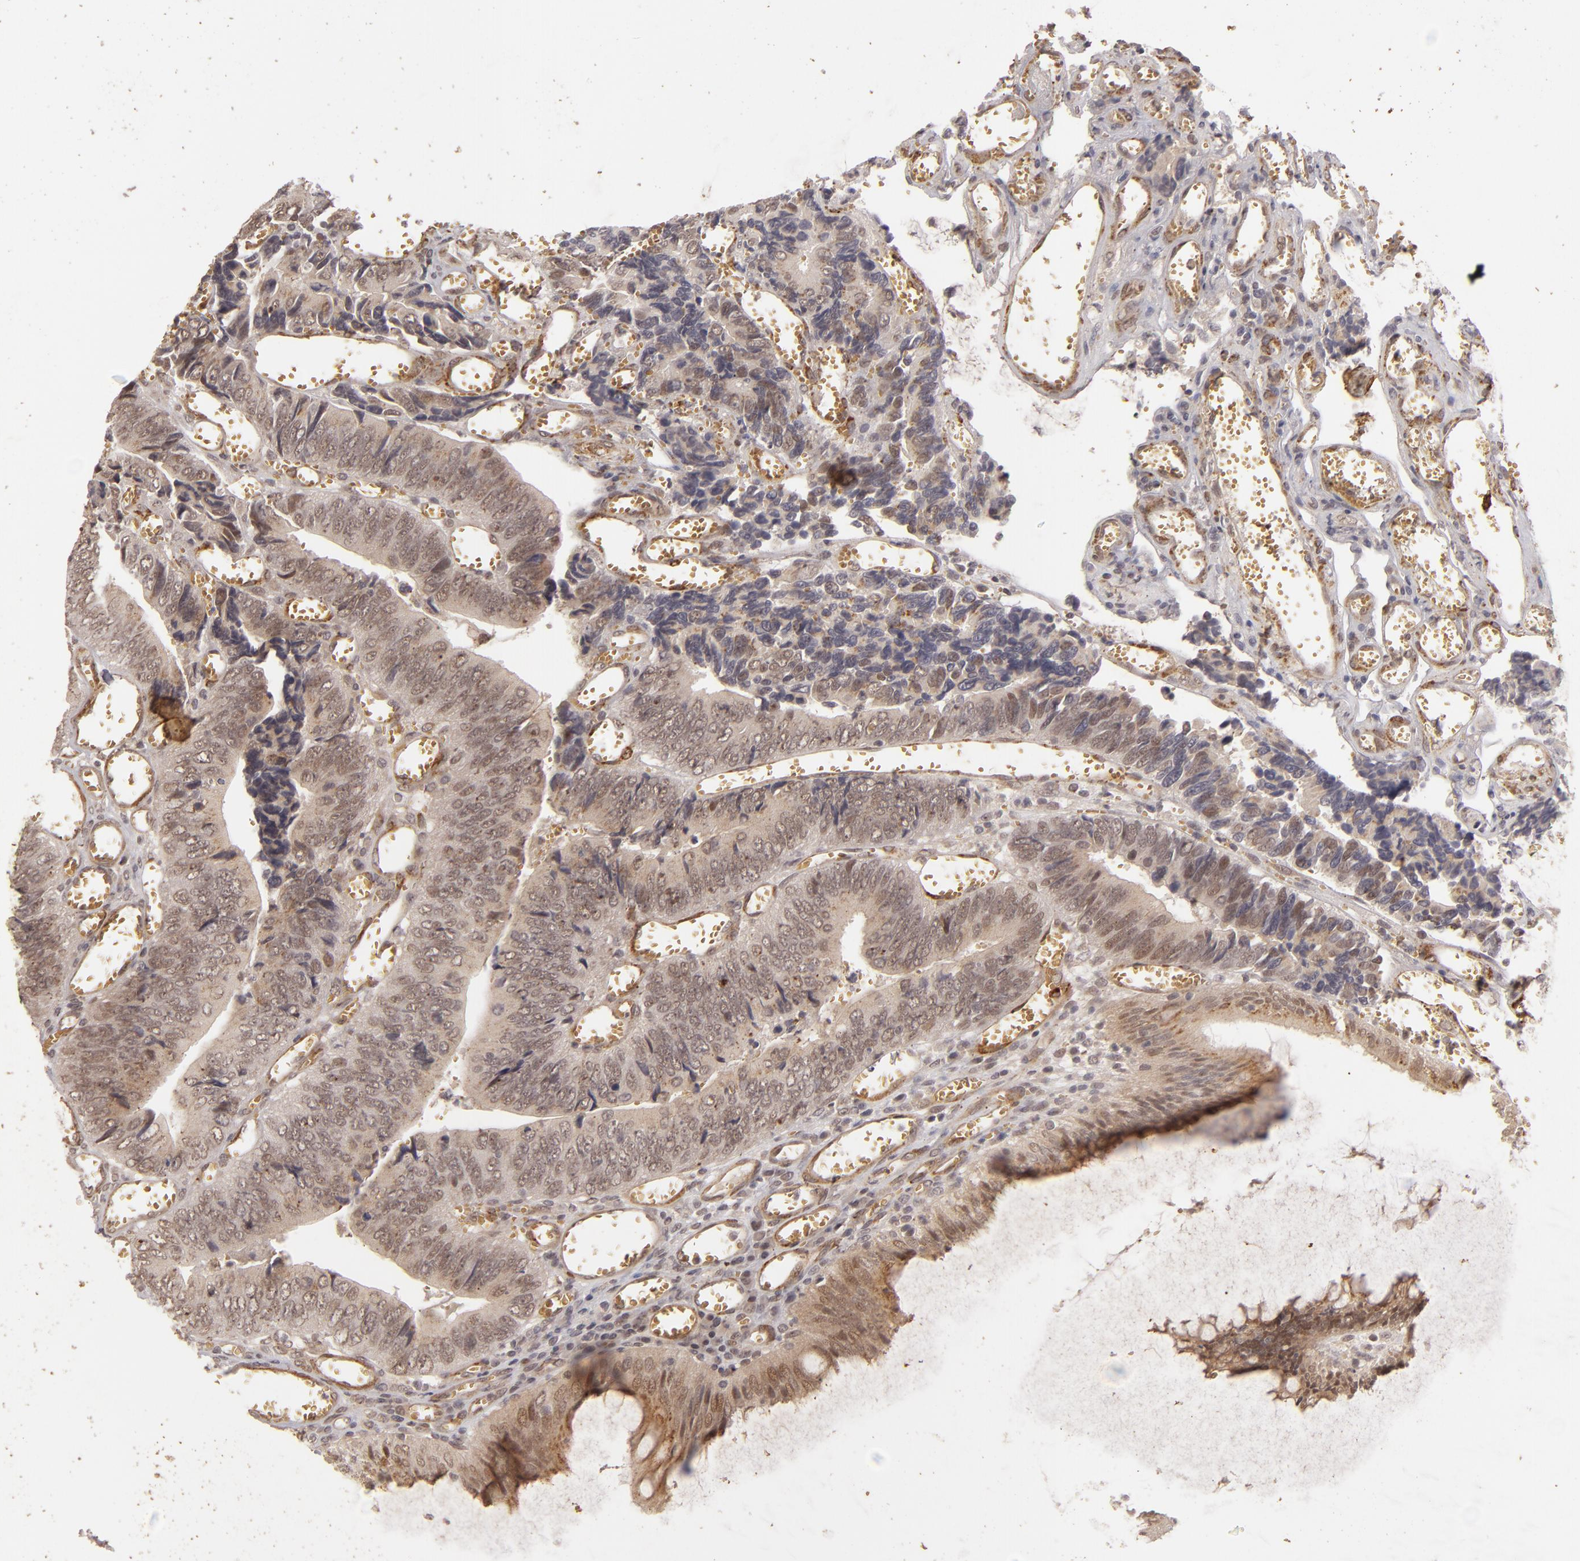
{"staining": {"intensity": "weak", "quantity": ">75%", "location": "cytoplasmic/membranous"}, "tissue": "colorectal cancer", "cell_type": "Tumor cells", "image_type": "cancer", "snomed": [{"axis": "morphology", "description": "Adenocarcinoma, NOS"}, {"axis": "topography", "description": "Colon"}], "caption": "Immunohistochemical staining of human adenocarcinoma (colorectal) displays low levels of weak cytoplasmic/membranous expression in about >75% of tumor cells. (Stains: DAB (3,3'-diaminobenzidine) in brown, nuclei in blue, Microscopy: brightfield microscopy at high magnification).", "gene": "DFFA", "patient": {"sex": "male", "age": 72}}